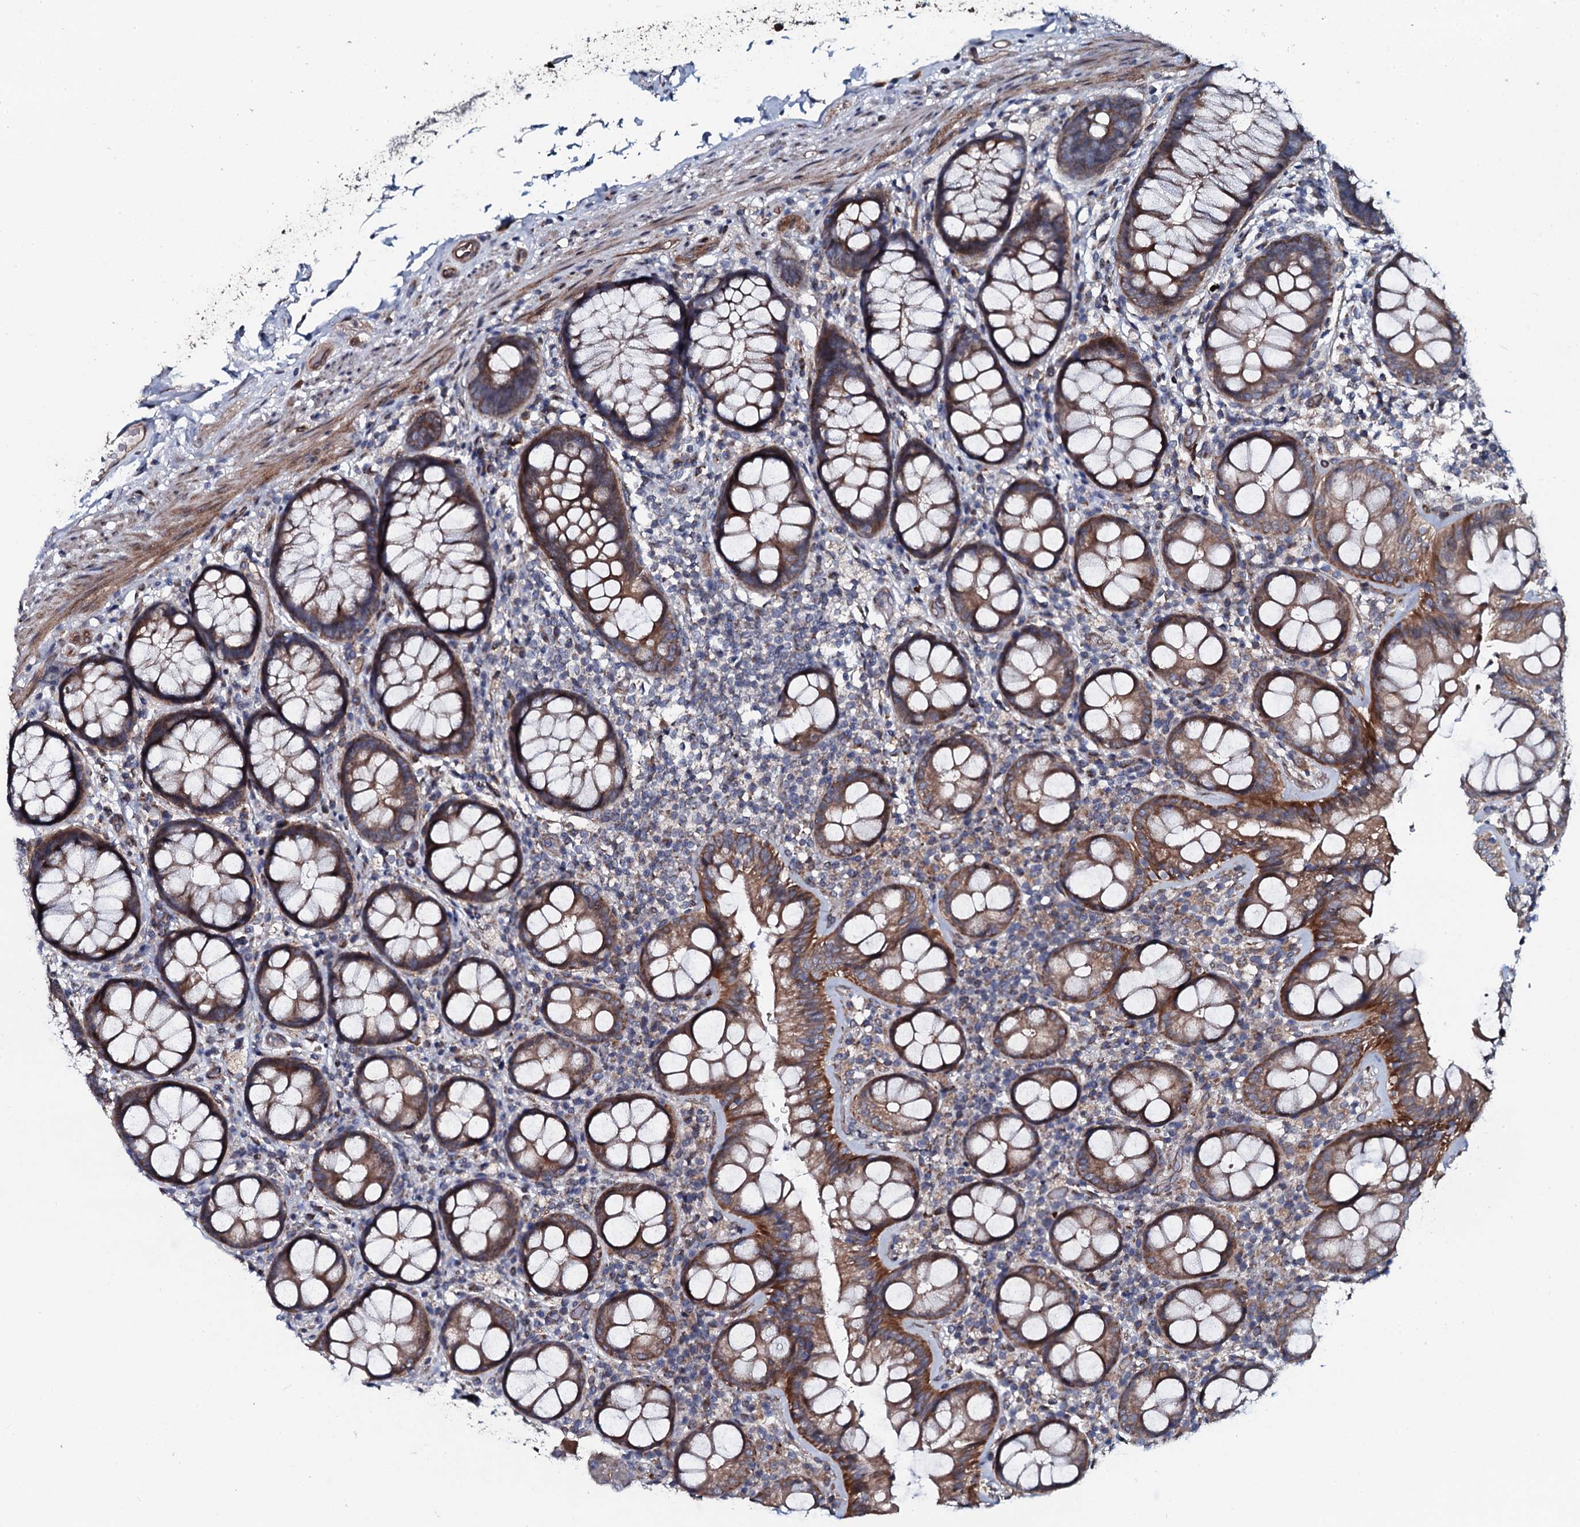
{"staining": {"intensity": "moderate", "quantity": ">75%", "location": "cytoplasmic/membranous"}, "tissue": "rectum", "cell_type": "Glandular cells", "image_type": "normal", "snomed": [{"axis": "morphology", "description": "Normal tissue, NOS"}, {"axis": "topography", "description": "Rectum"}], "caption": "A brown stain shows moderate cytoplasmic/membranous staining of a protein in glandular cells of benign rectum.", "gene": "KCTD4", "patient": {"sex": "male", "age": 83}}